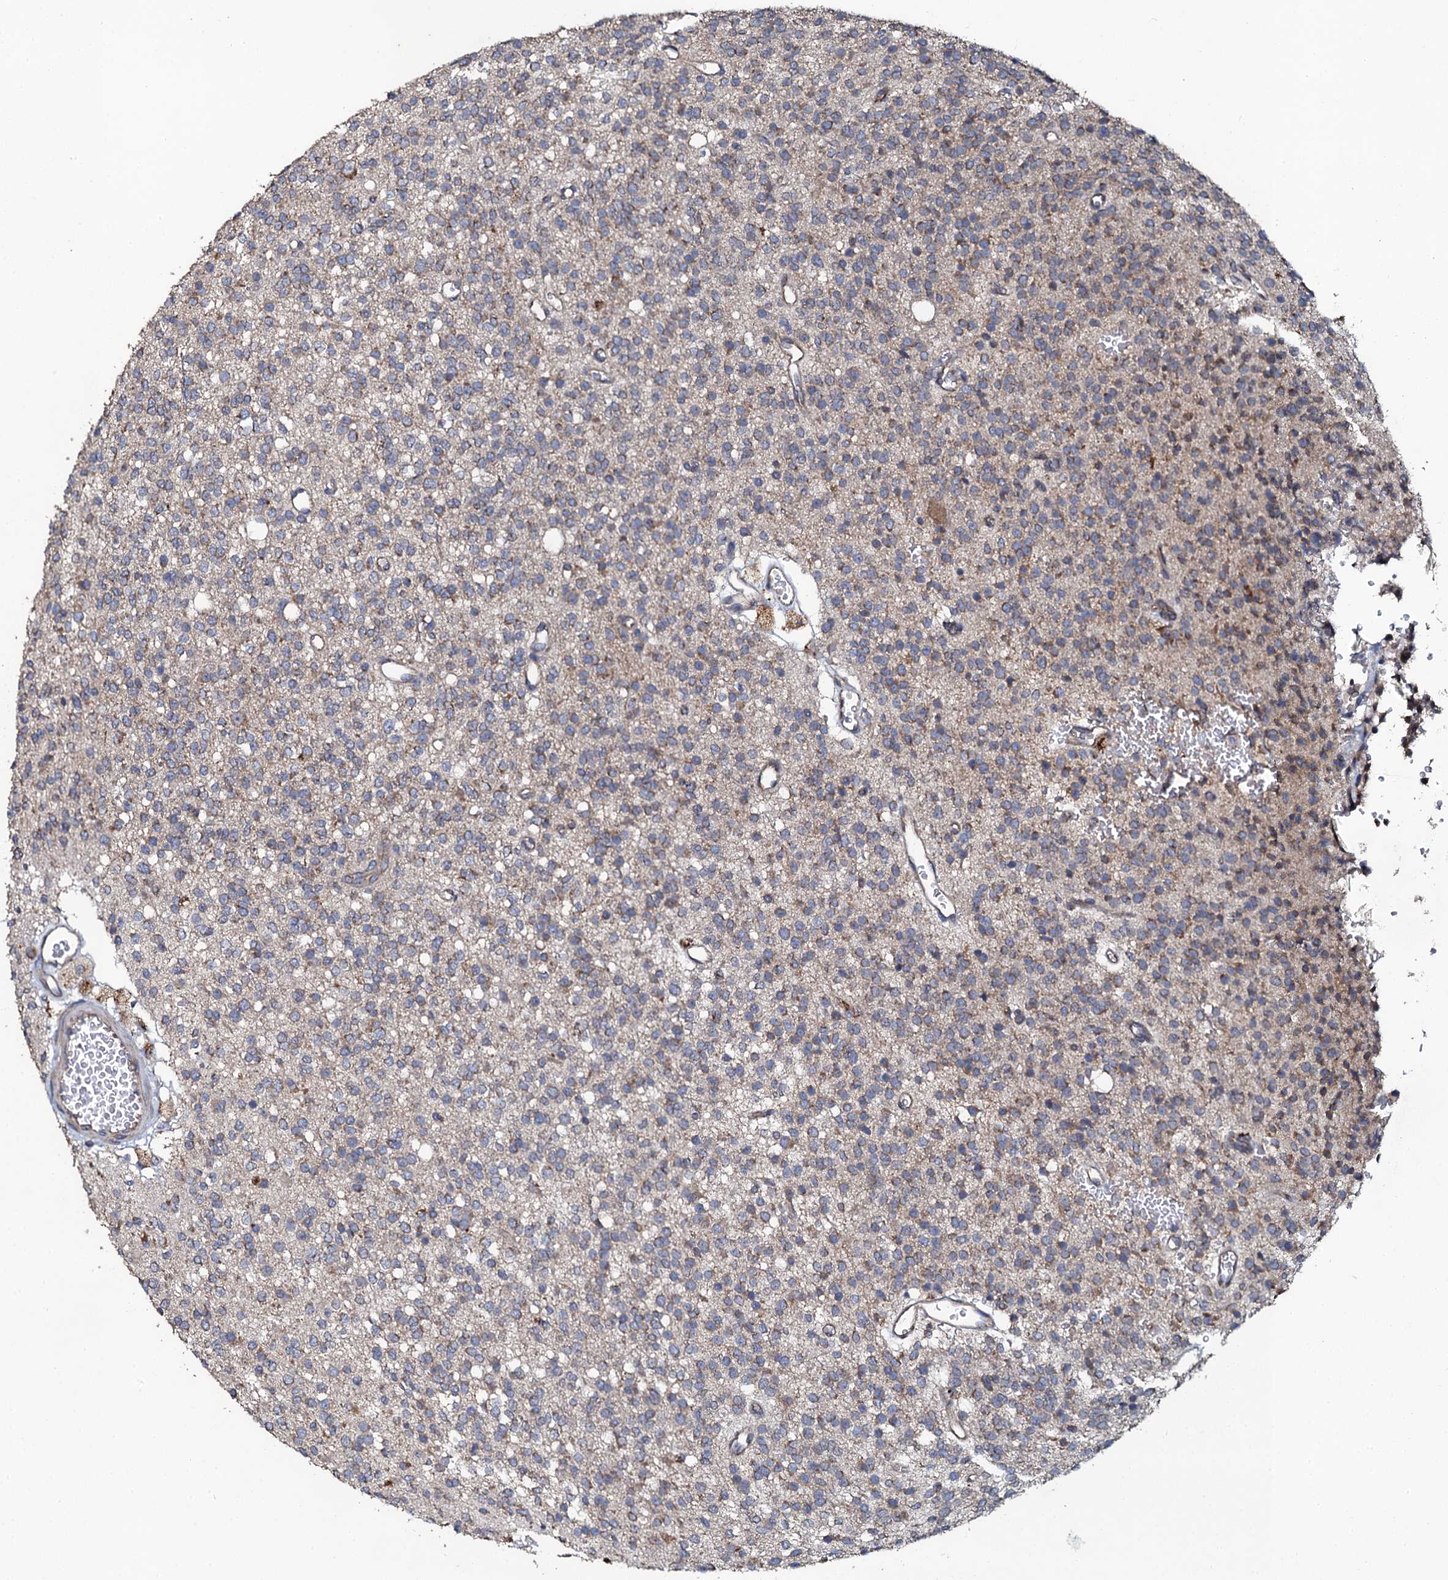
{"staining": {"intensity": "weak", "quantity": "25%-75%", "location": "cytoplasmic/membranous"}, "tissue": "glioma", "cell_type": "Tumor cells", "image_type": "cancer", "snomed": [{"axis": "morphology", "description": "Glioma, malignant, High grade"}, {"axis": "topography", "description": "Brain"}], "caption": "The image displays staining of glioma, revealing weak cytoplasmic/membranous protein expression (brown color) within tumor cells.", "gene": "GLCE", "patient": {"sex": "male", "age": 34}}